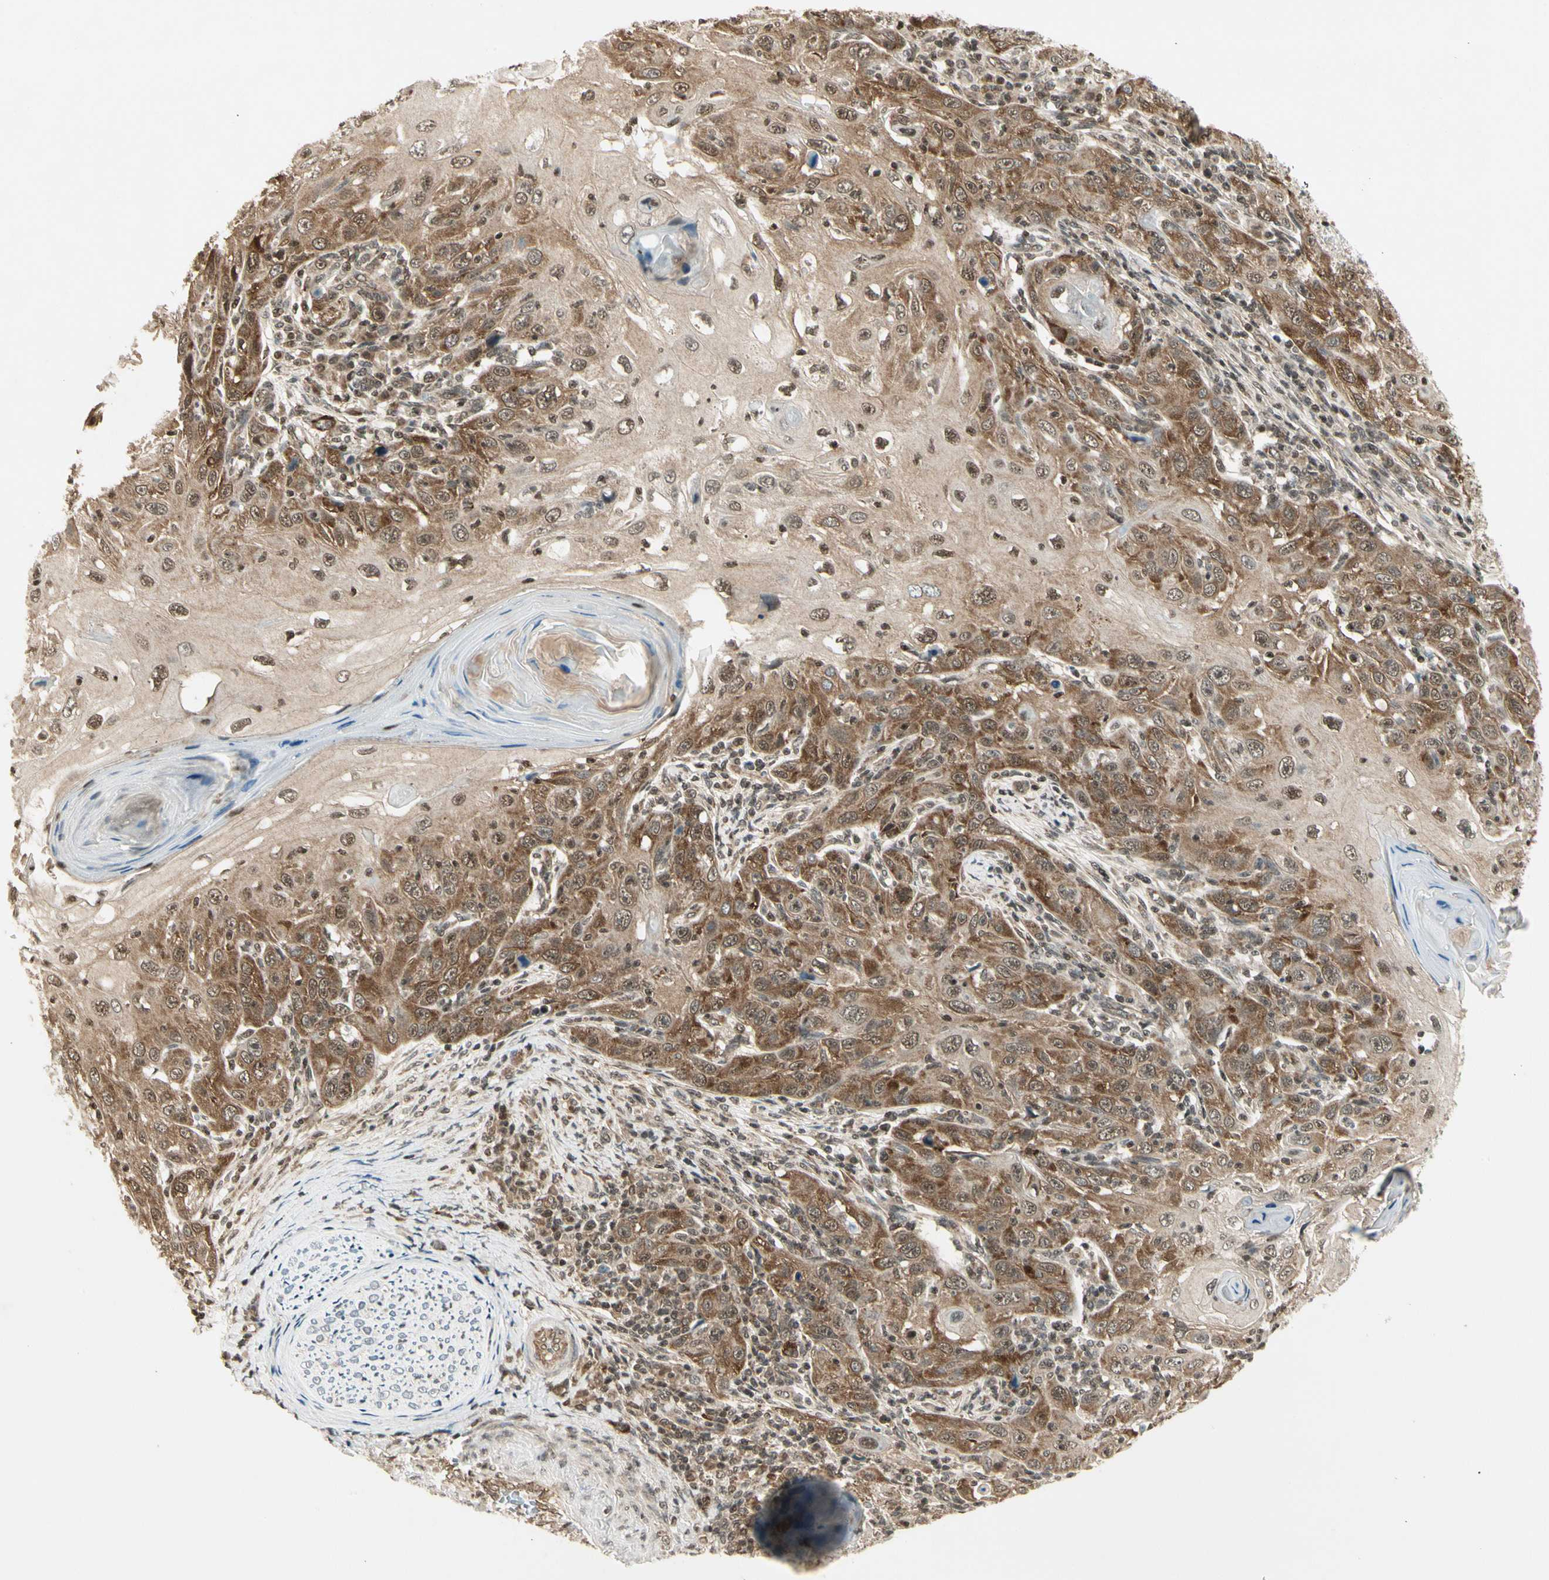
{"staining": {"intensity": "moderate", "quantity": ">75%", "location": "cytoplasmic/membranous"}, "tissue": "skin cancer", "cell_type": "Tumor cells", "image_type": "cancer", "snomed": [{"axis": "morphology", "description": "Squamous cell carcinoma, NOS"}, {"axis": "topography", "description": "Skin"}], "caption": "The photomicrograph shows staining of skin cancer, revealing moderate cytoplasmic/membranous protein expression (brown color) within tumor cells.", "gene": "SMN2", "patient": {"sex": "female", "age": 88}}